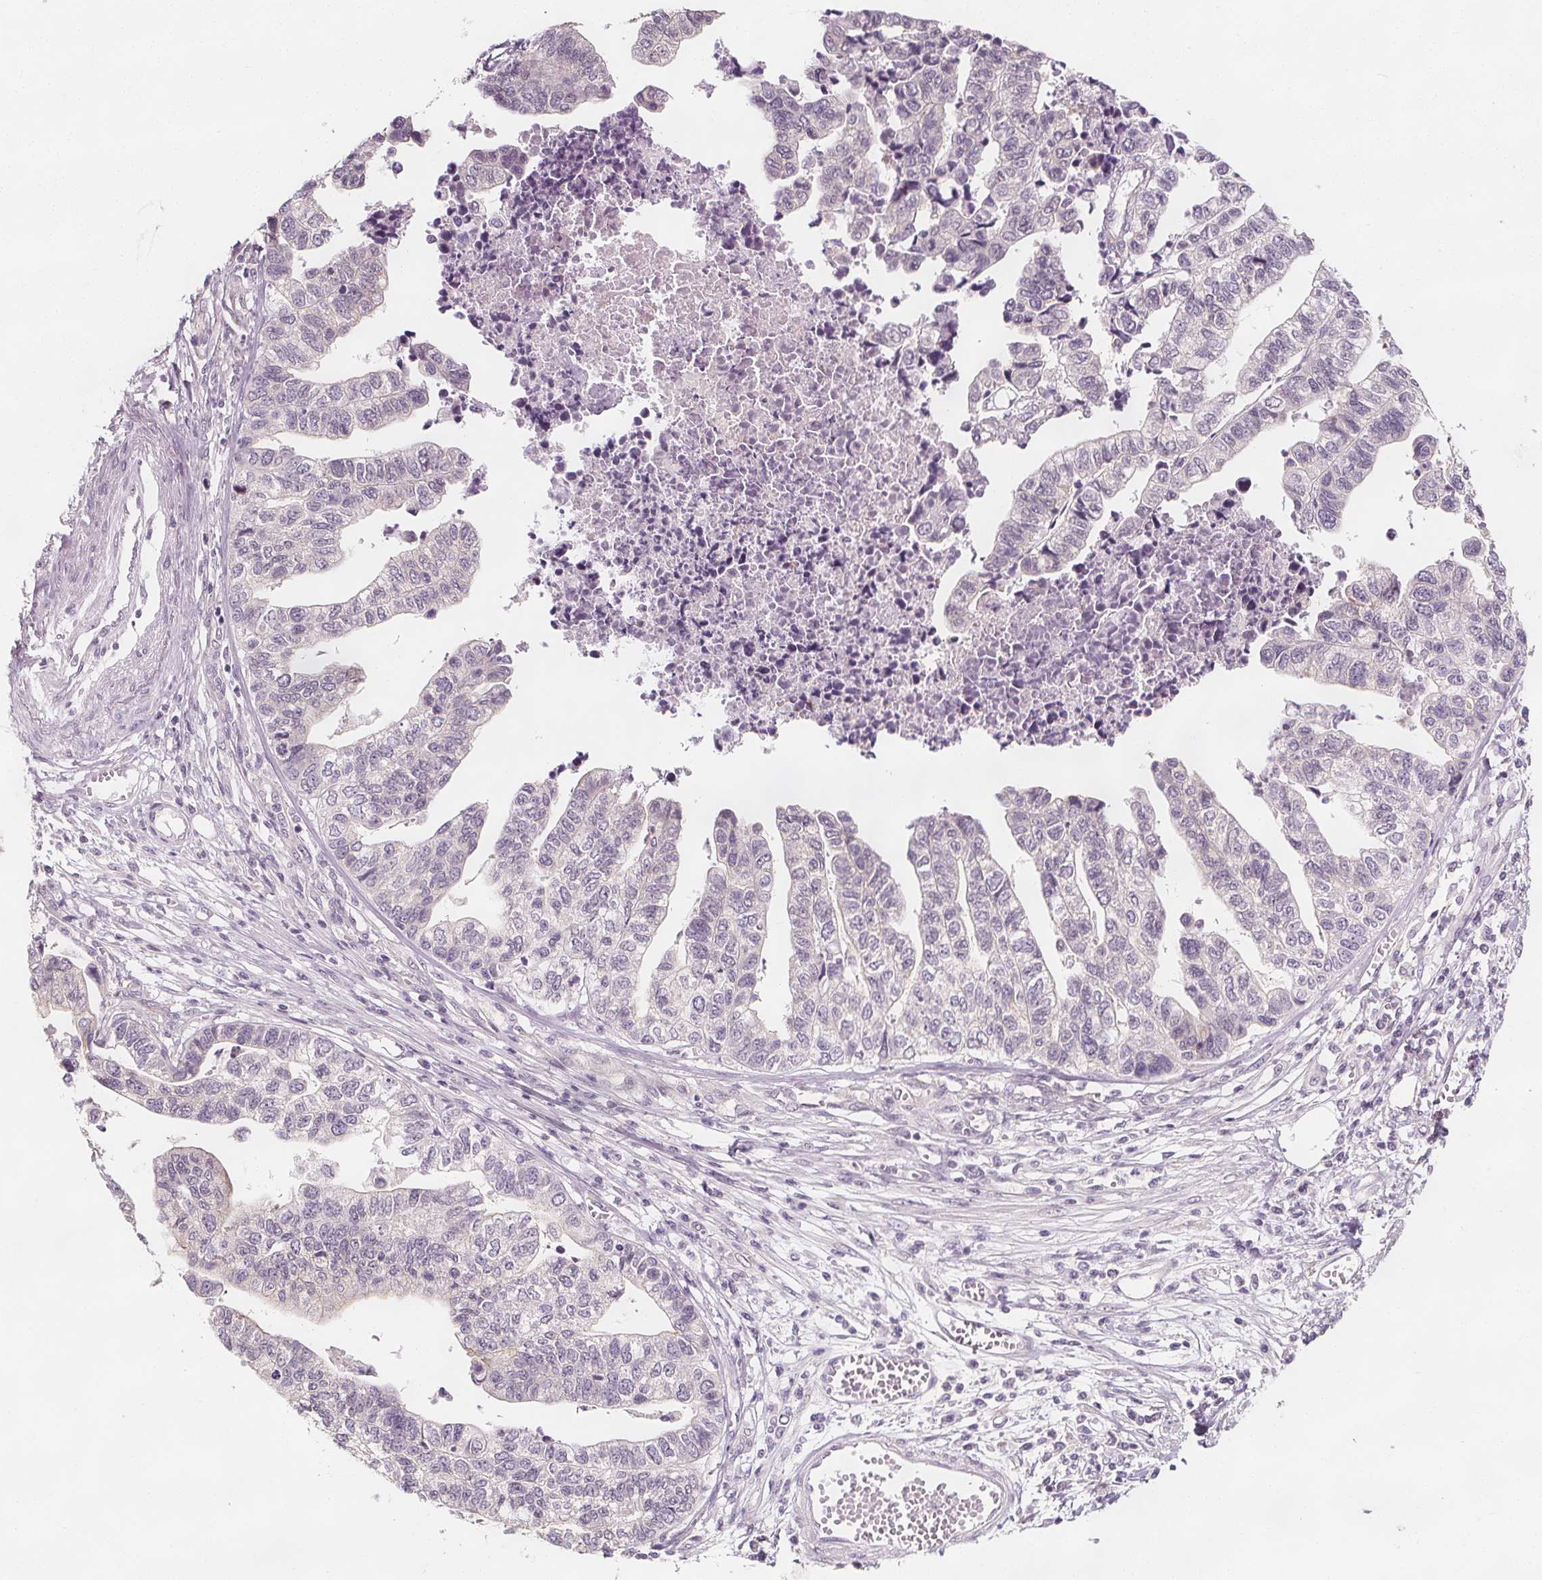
{"staining": {"intensity": "negative", "quantity": "none", "location": "none"}, "tissue": "stomach cancer", "cell_type": "Tumor cells", "image_type": "cancer", "snomed": [{"axis": "morphology", "description": "Adenocarcinoma, NOS"}, {"axis": "topography", "description": "Stomach, upper"}], "caption": "Stomach adenocarcinoma stained for a protein using immunohistochemistry (IHC) displays no positivity tumor cells.", "gene": "C1orf167", "patient": {"sex": "female", "age": 67}}